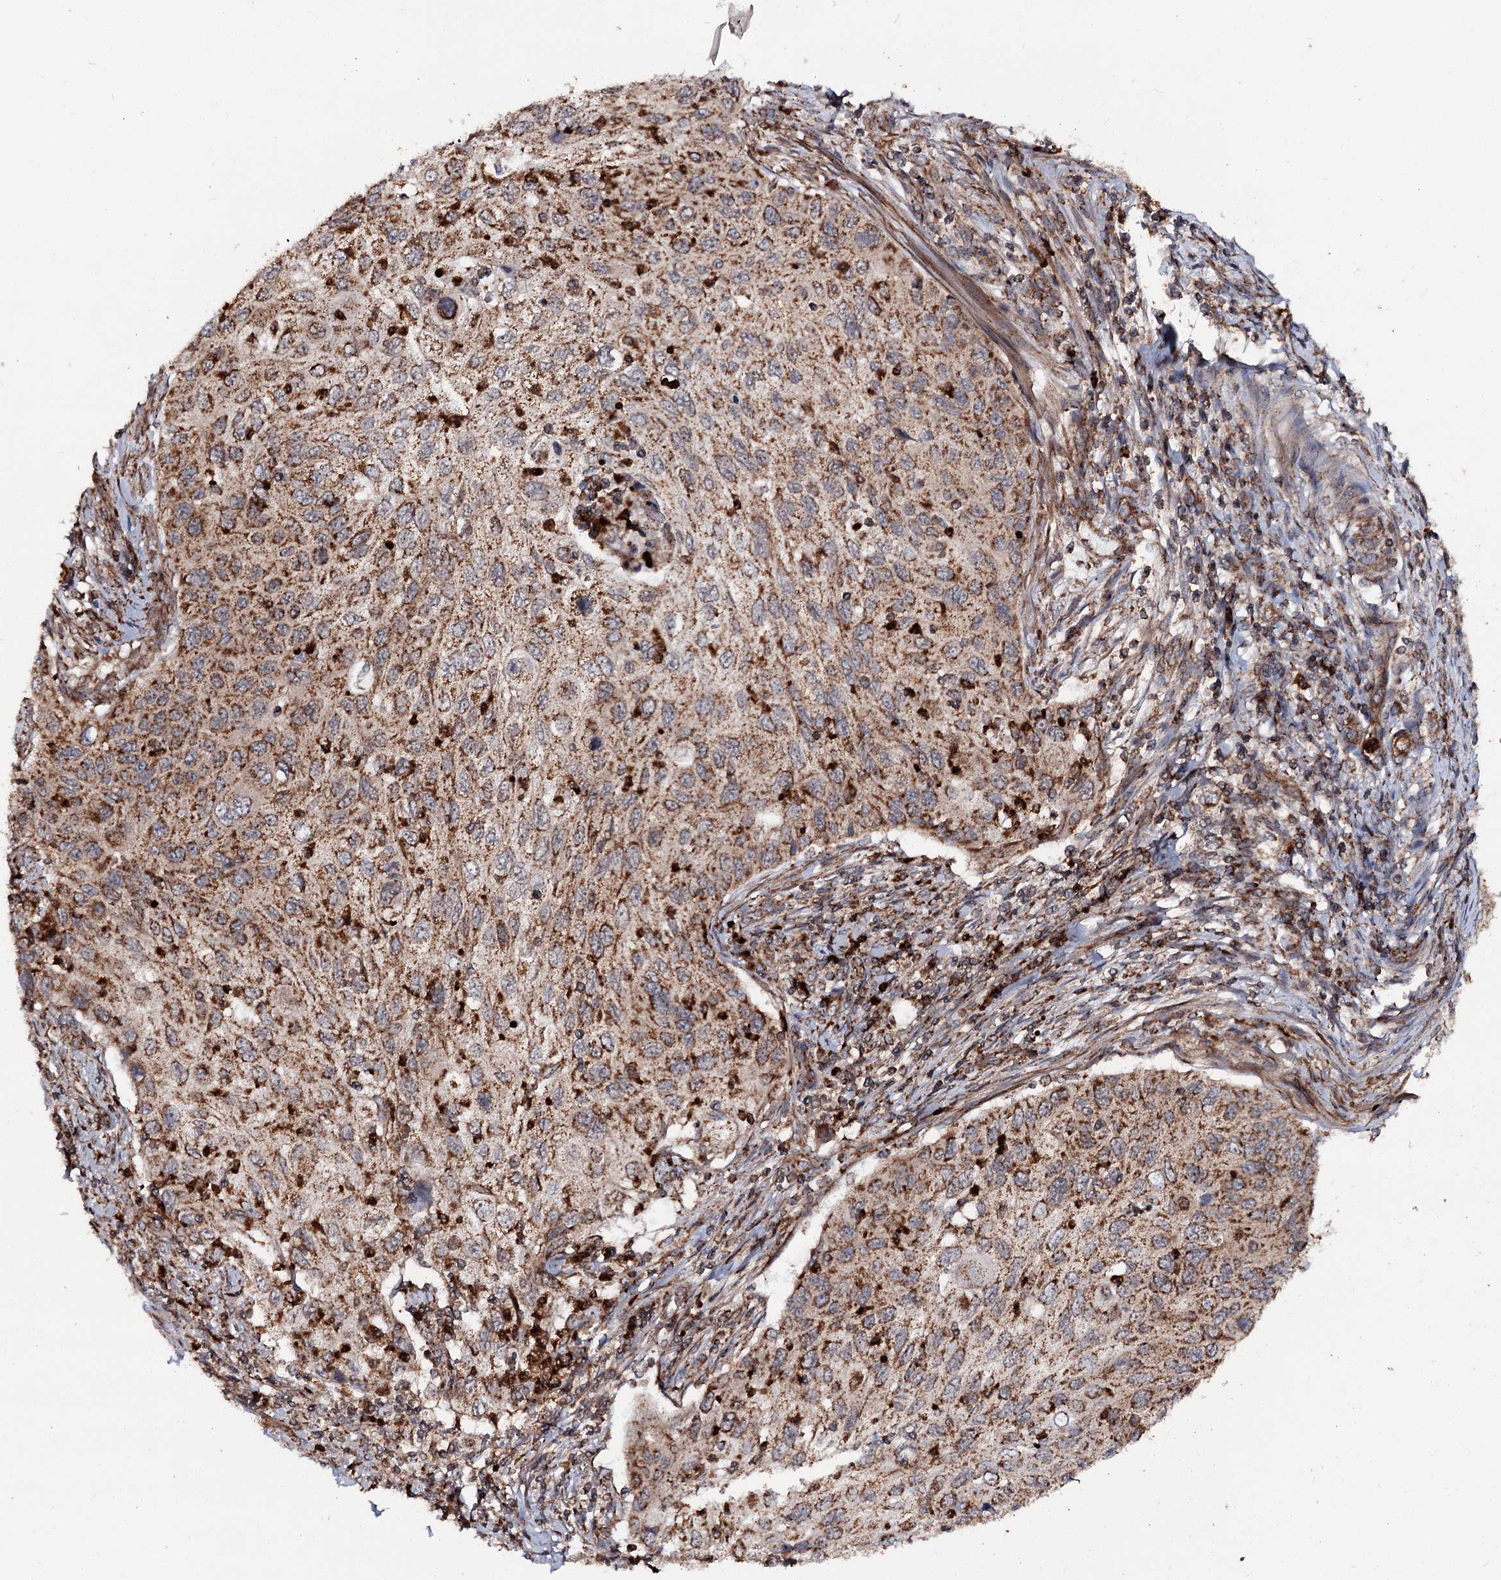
{"staining": {"intensity": "strong", "quantity": ">75%", "location": "cytoplasmic/membranous"}, "tissue": "cervical cancer", "cell_type": "Tumor cells", "image_type": "cancer", "snomed": [{"axis": "morphology", "description": "Squamous cell carcinoma, NOS"}, {"axis": "topography", "description": "Cervix"}], "caption": "Immunohistochemical staining of human cervical cancer (squamous cell carcinoma) displays high levels of strong cytoplasmic/membranous protein positivity in approximately >75% of tumor cells.", "gene": "FGFR1OP2", "patient": {"sex": "female", "age": 70}}